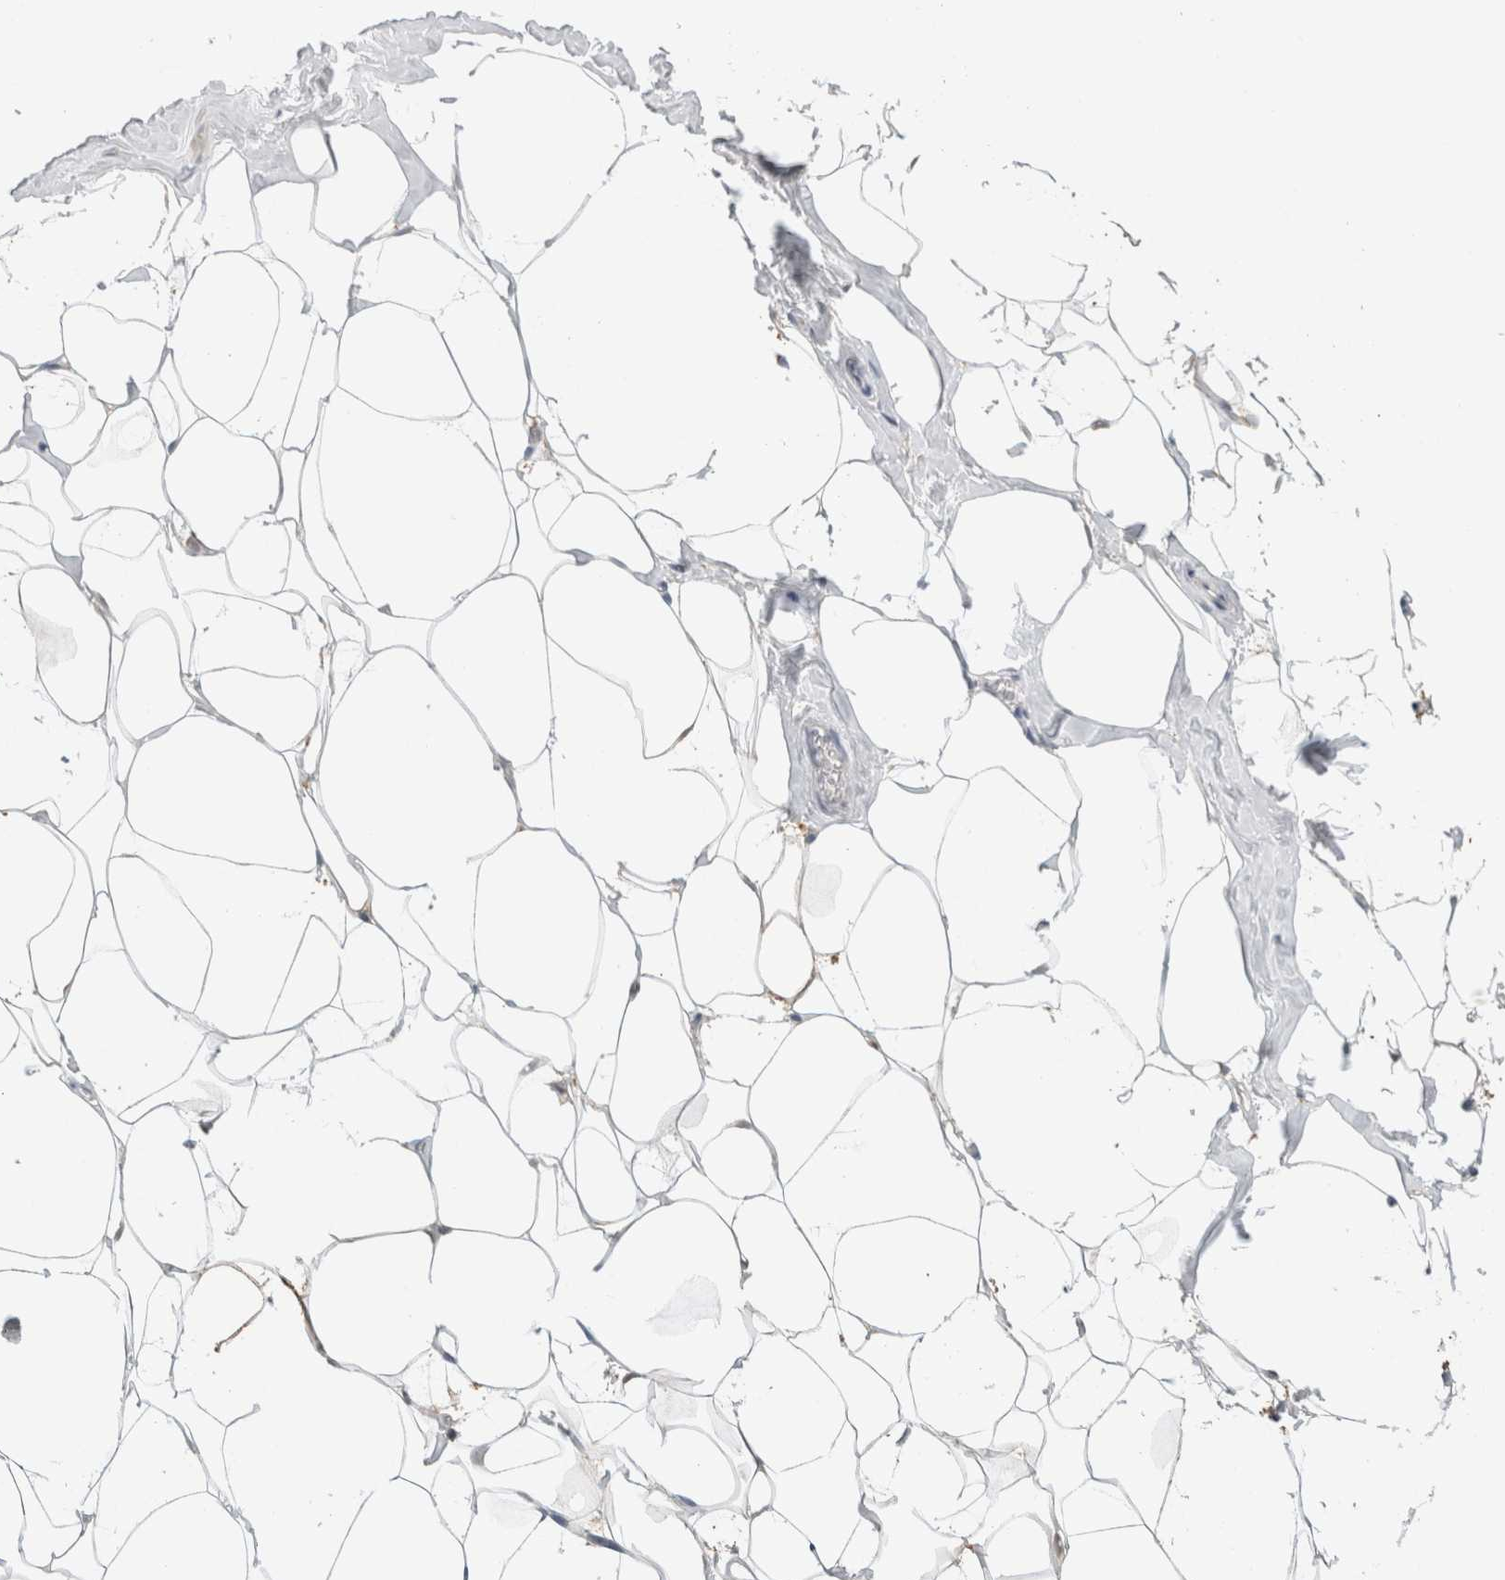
{"staining": {"intensity": "negative", "quantity": "none", "location": "none"}, "tissue": "adipose tissue", "cell_type": "Adipocytes", "image_type": "normal", "snomed": [{"axis": "morphology", "description": "Normal tissue, NOS"}, {"axis": "morphology", "description": "Fibrosis, NOS"}, {"axis": "topography", "description": "Breast"}, {"axis": "topography", "description": "Adipose tissue"}], "caption": "Immunohistochemistry of unremarkable adipose tissue shows no staining in adipocytes.", "gene": "P2RY2", "patient": {"sex": "female", "age": 39}}